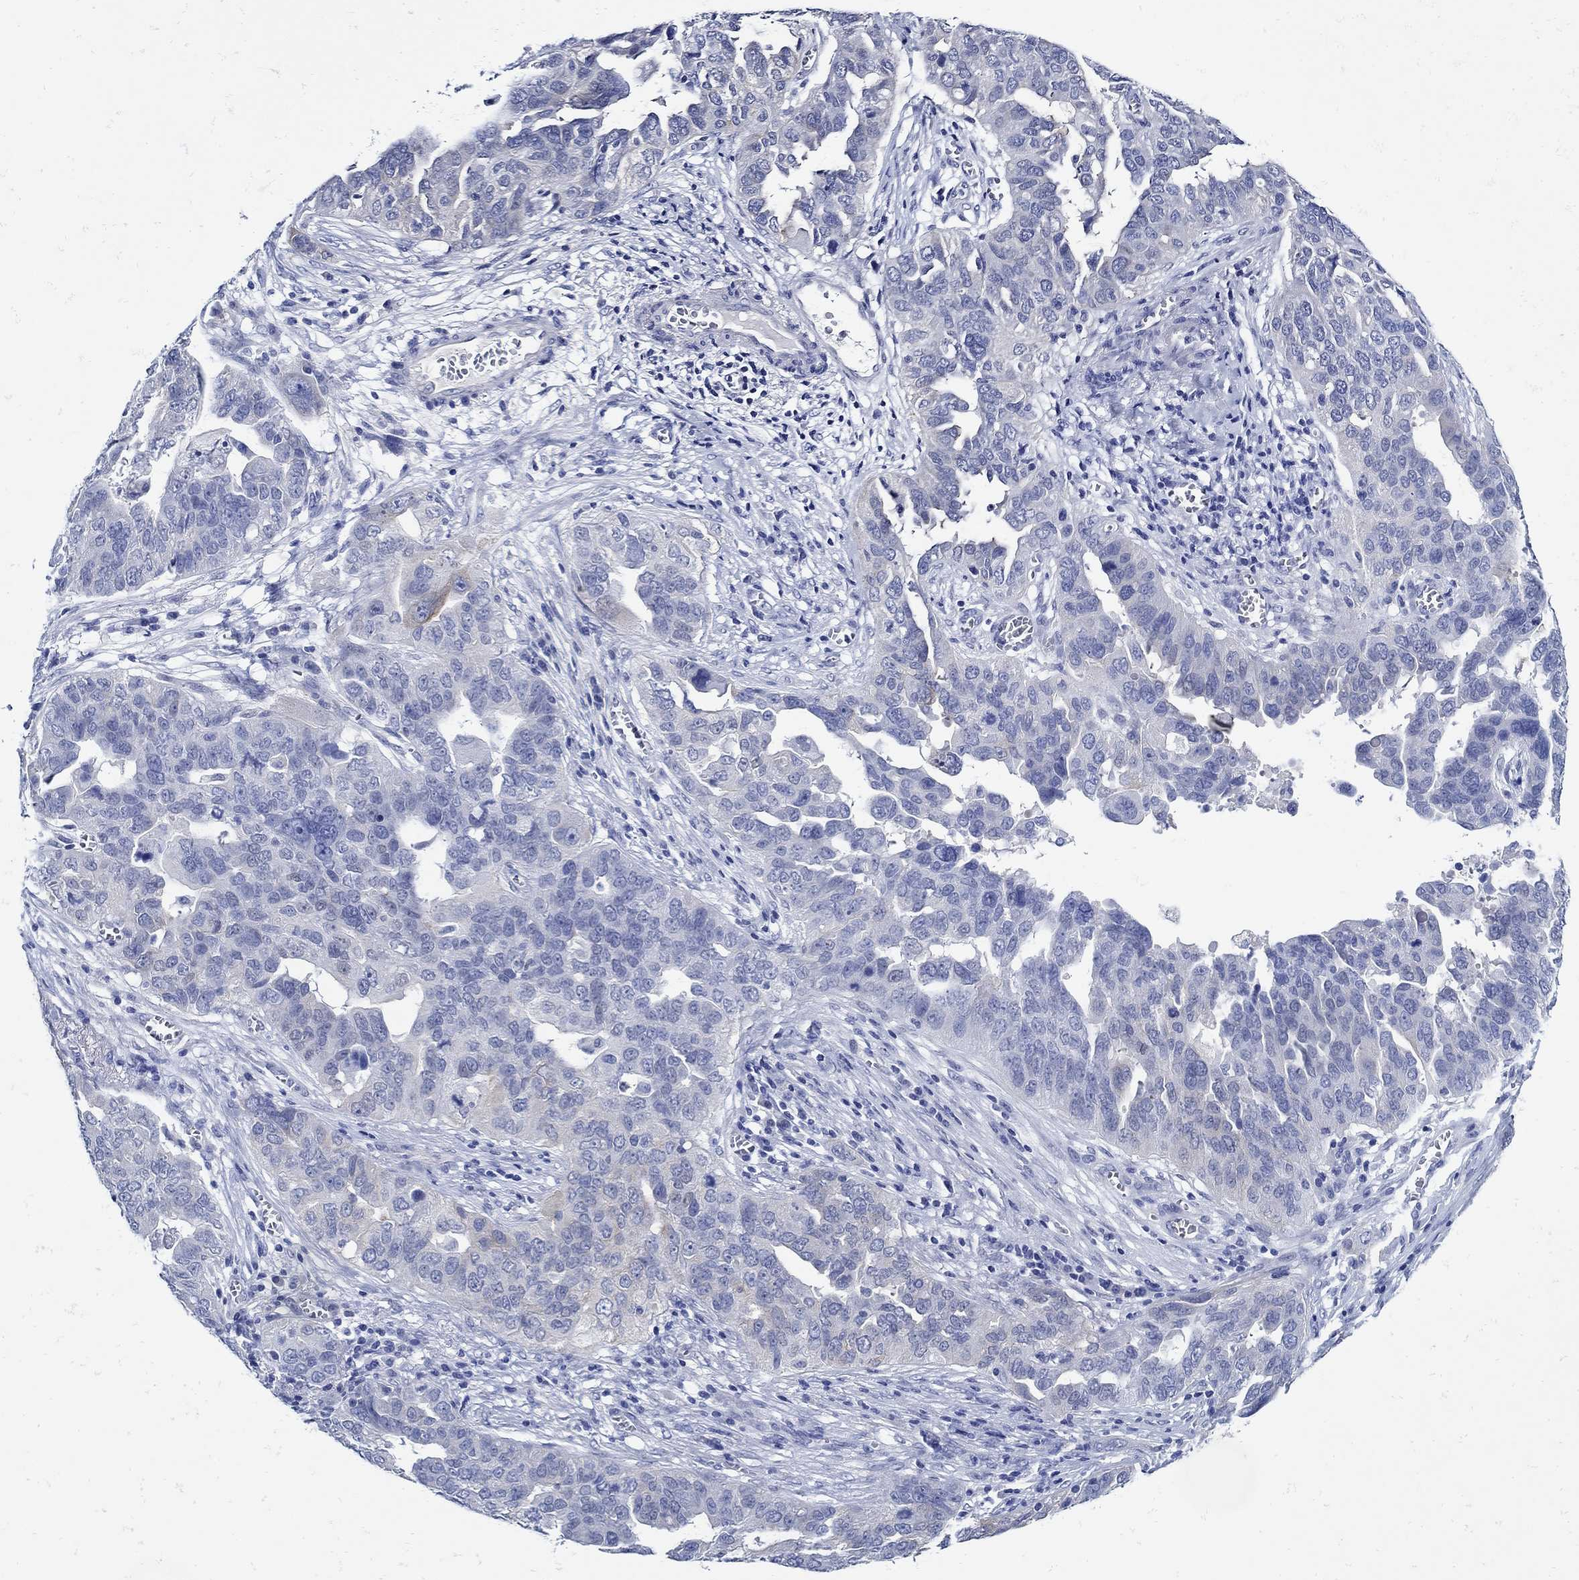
{"staining": {"intensity": "negative", "quantity": "none", "location": "none"}, "tissue": "ovarian cancer", "cell_type": "Tumor cells", "image_type": "cancer", "snomed": [{"axis": "morphology", "description": "Carcinoma, endometroid"}, {"axis": "topography", "description": "Soft tissue"}, {"axis": "topography", "description": "Ovary"}], "caption": "Immunohistochemistry (IHC) of human ovarian endometroid carcinoma displays no staining in tumor cells.", "gene": "NOS1", "patient": {"sex": "female", "age": 52}}